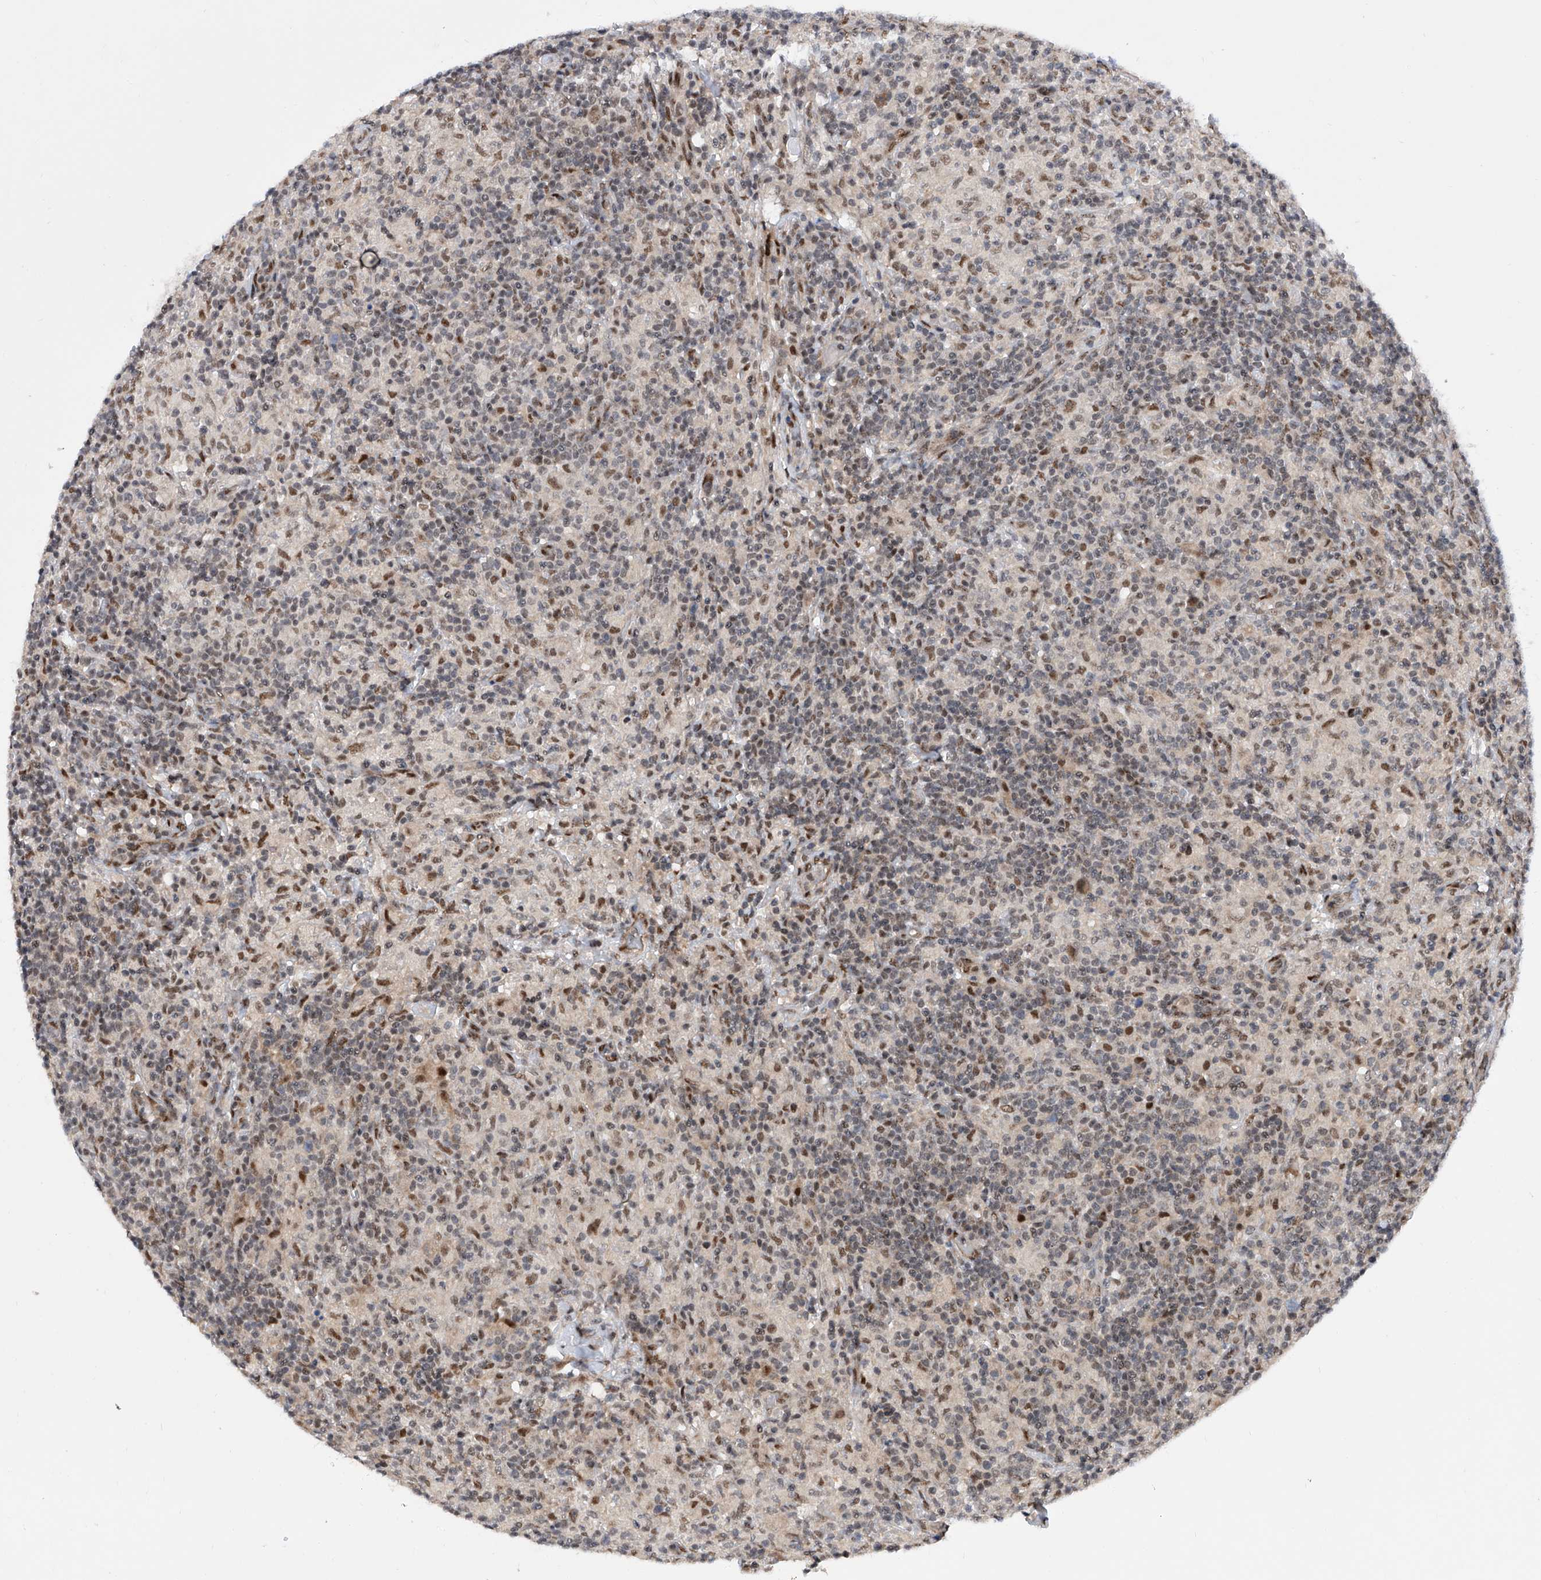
{"staining": {"intensity": "moderate", "quantity": ">75%", "location": "nuclear"}, "tissue": "lymphoma", "cell_type": "Tumor cells", "image_type": "cancer", "snomed": [{"axis": "morphology", "description": "Hodgkin's disease, NOS"}, {"axis": "topography", "description": "Lymph node"}], "caption": "IHC micrograph of neoplastic tissue: lymphoma stained using immunohistochemistry exhibits medium levels of moderate protein expression localized specifically in the nuclear of tumor cells, appearing as a nuclear brown color.", "gene": "RAD54L", "patient": {"sex": "male", "age": 70}}